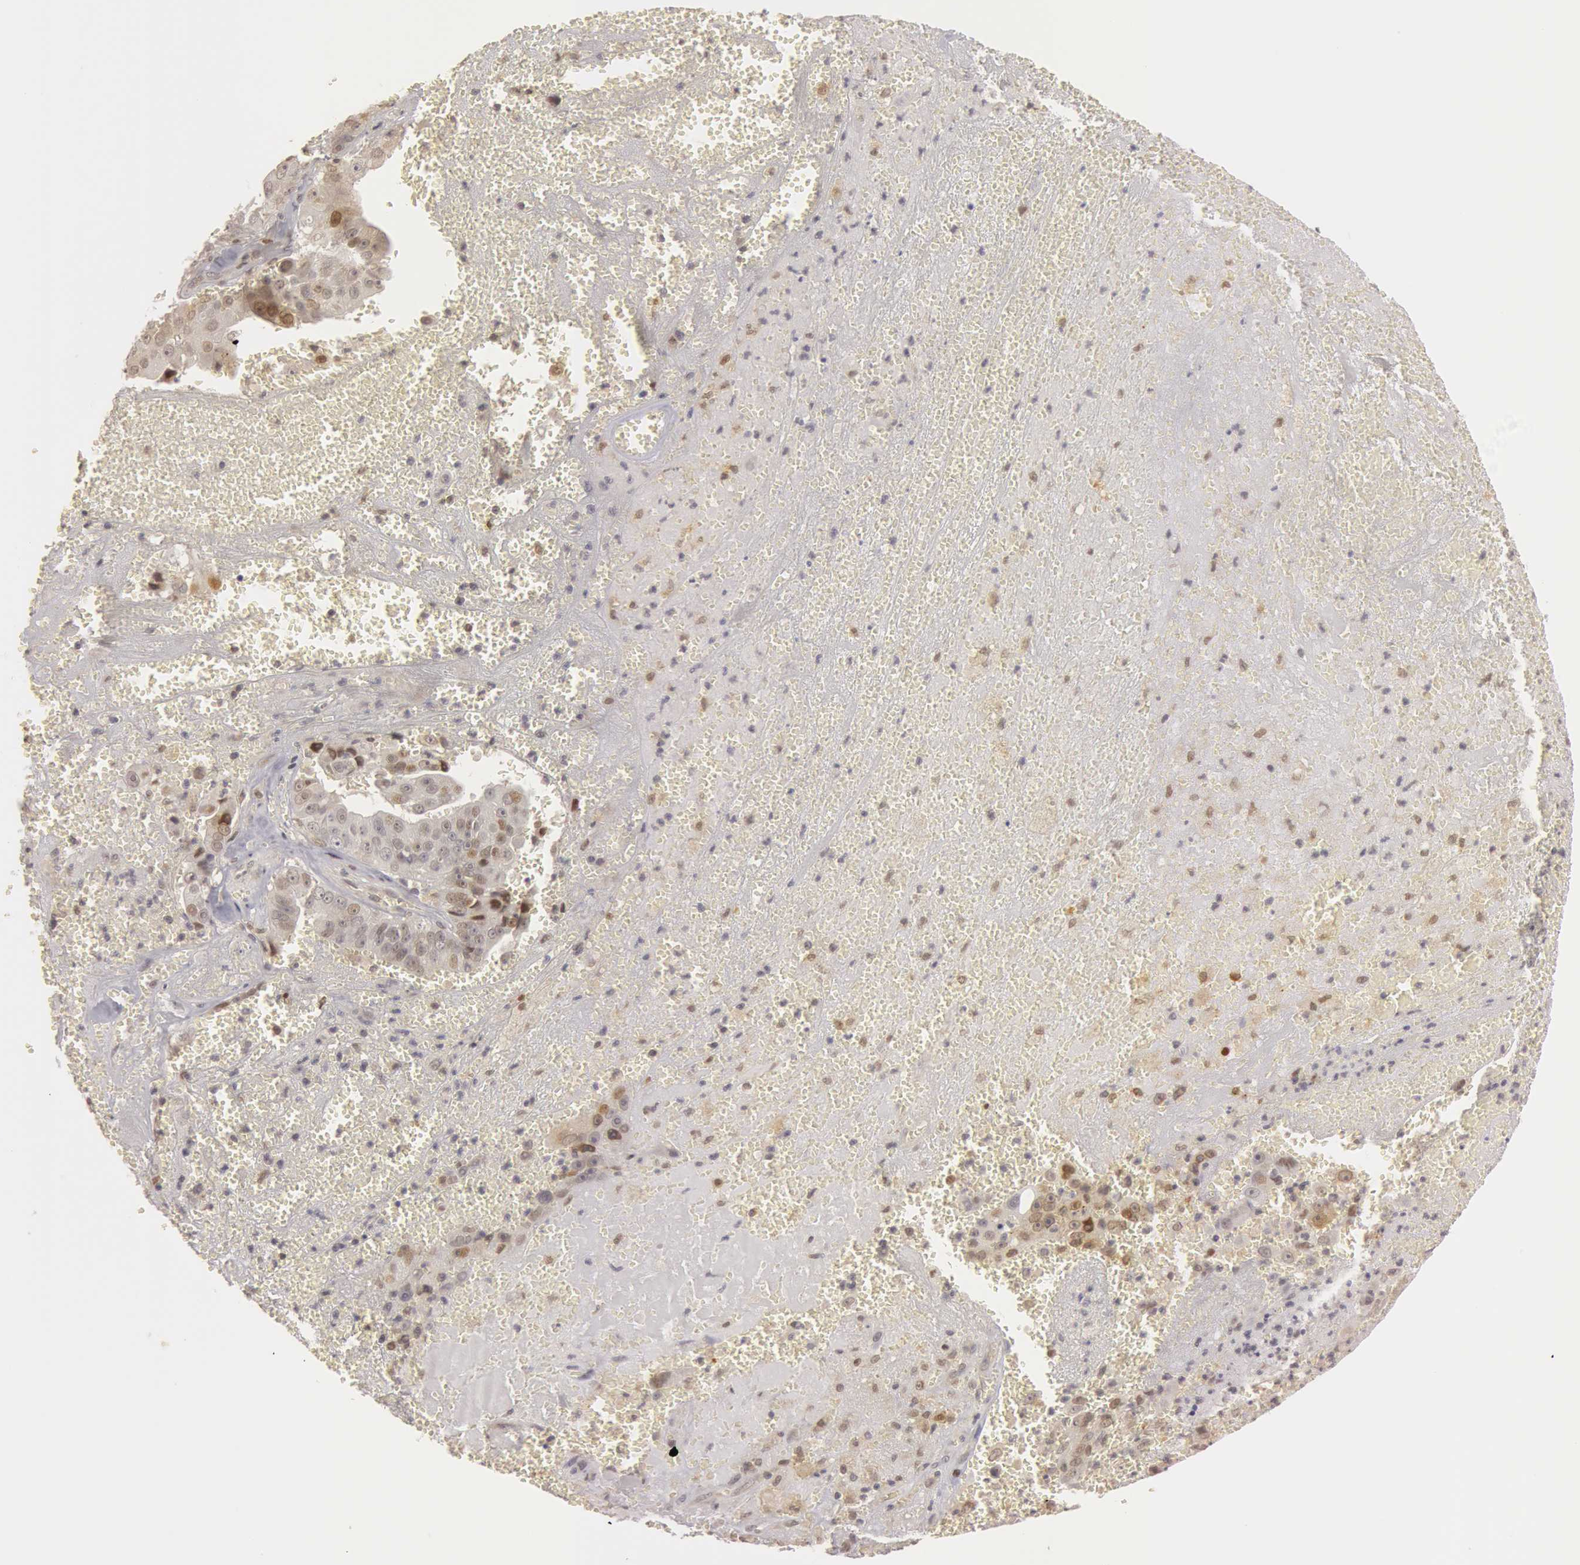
{"staining": {"intensity": "weak", "quantity": "25%-75%", "location": "nuclear"}, "tissue": "liver cancer", "cell_type": "Tumor cells", "image_type": "cancer", "snomed": [{"axis": "morphology", "description": "Cholangiocarcinoma"}, {"axis": "topography", "description": "Liver"}], "caption": "This image demonstrates liver cancer stained with immunohistochemistry to label a protein in brown. The nuclear of tumor cells show weak positivity for the protein. Nuclei are counter-stained blue.", "gene": "OASL", "patient": {"sex": "female", "age": 79}}